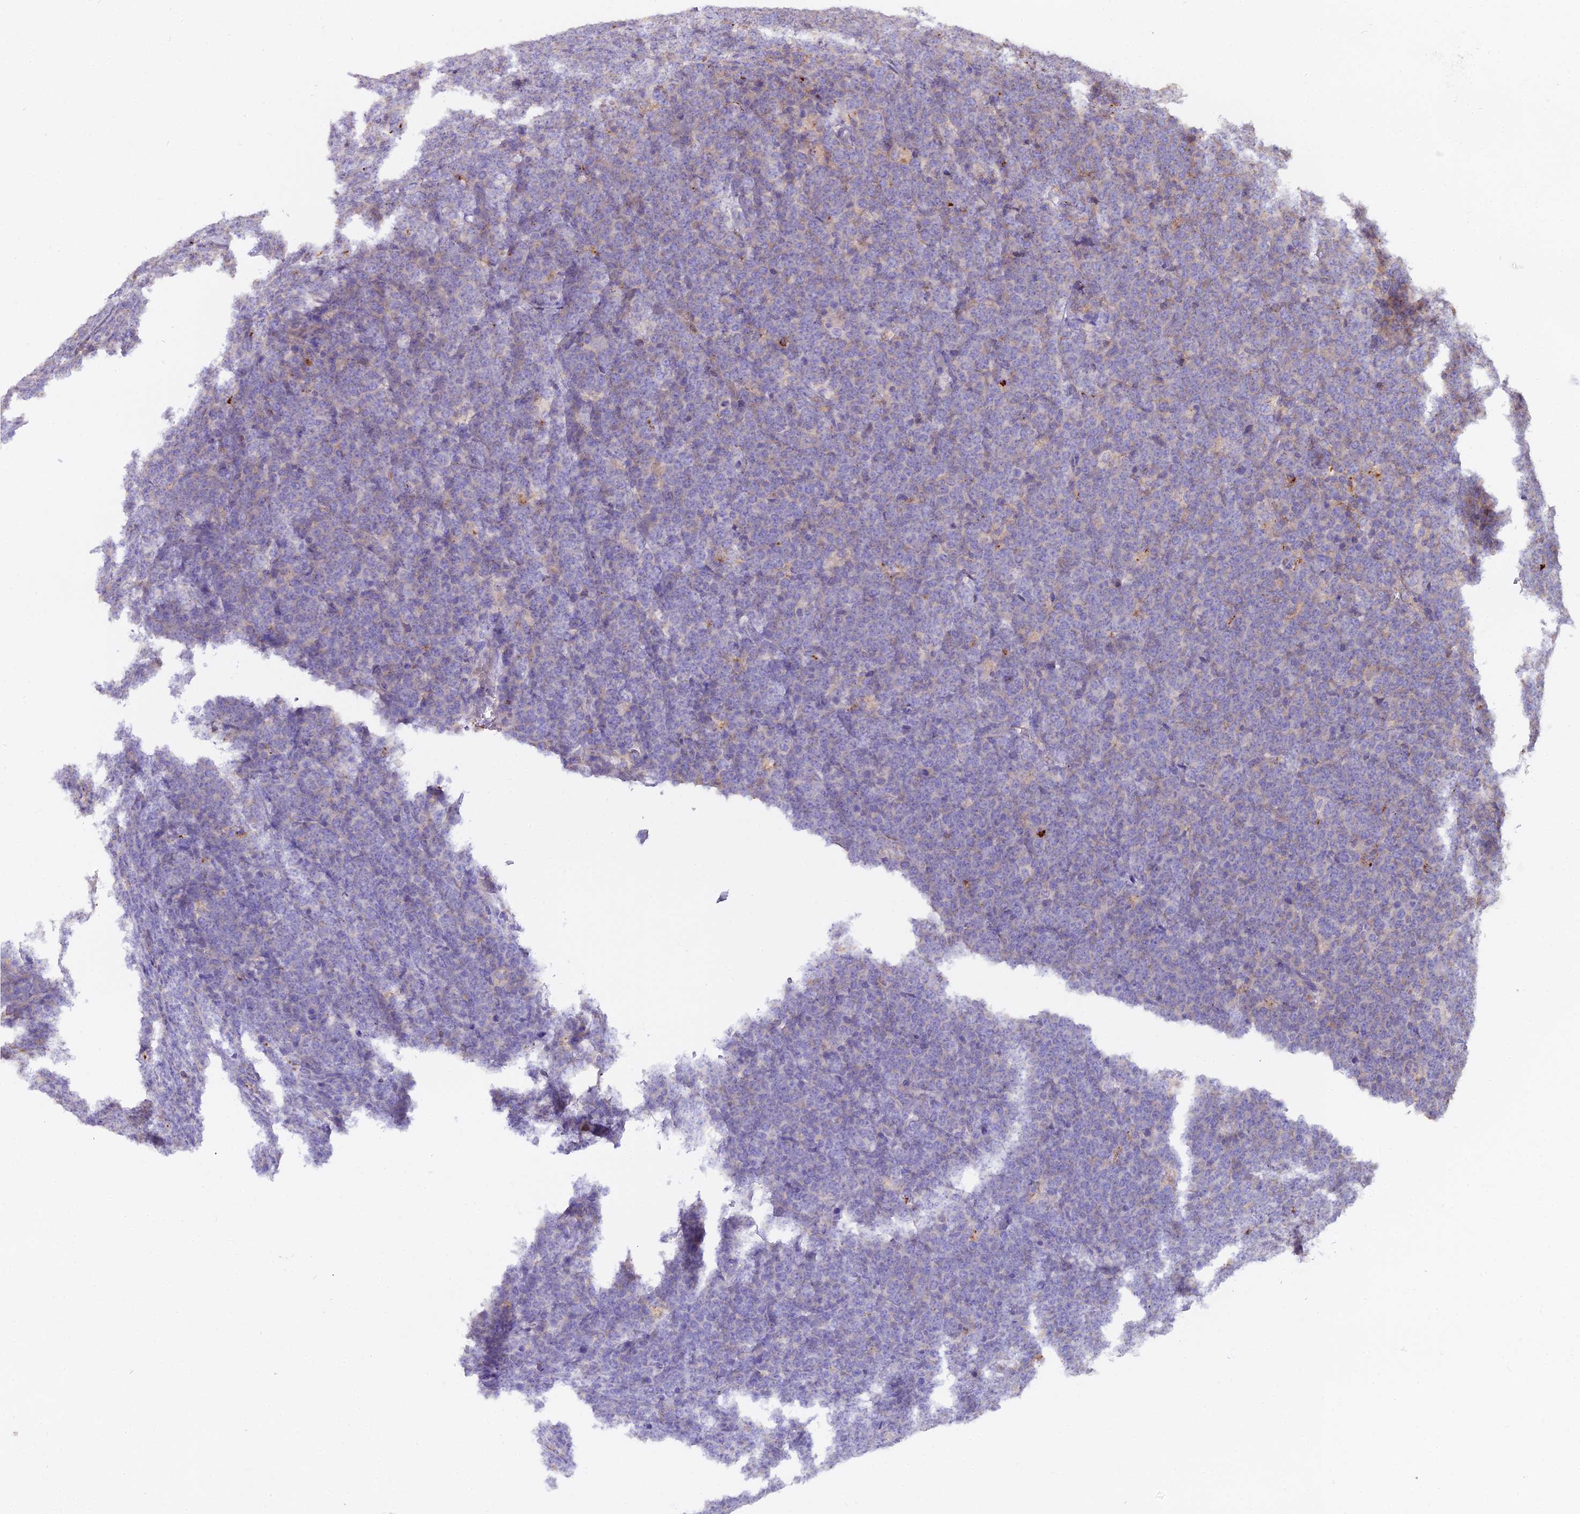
{"staining": {"intensity": "negative", "quantity": "none", "location": "none"}, "tissue": "lymphoma", "cell_type": "Tumor cells", "image_type": "cancer", "snomed": [{"axis": "morphology", "description": "Malignant lymphoma, non-Hodgkin's type, High grade"}, {"axis": "topography", "description": "Small intestine"}], "caption": "An IHC micrograph of lymphoma is shown. There is no staining in tumor cells of lymphoma.", "gene": "GLYAT", "patient": {"sex": "male", "age": 8}}